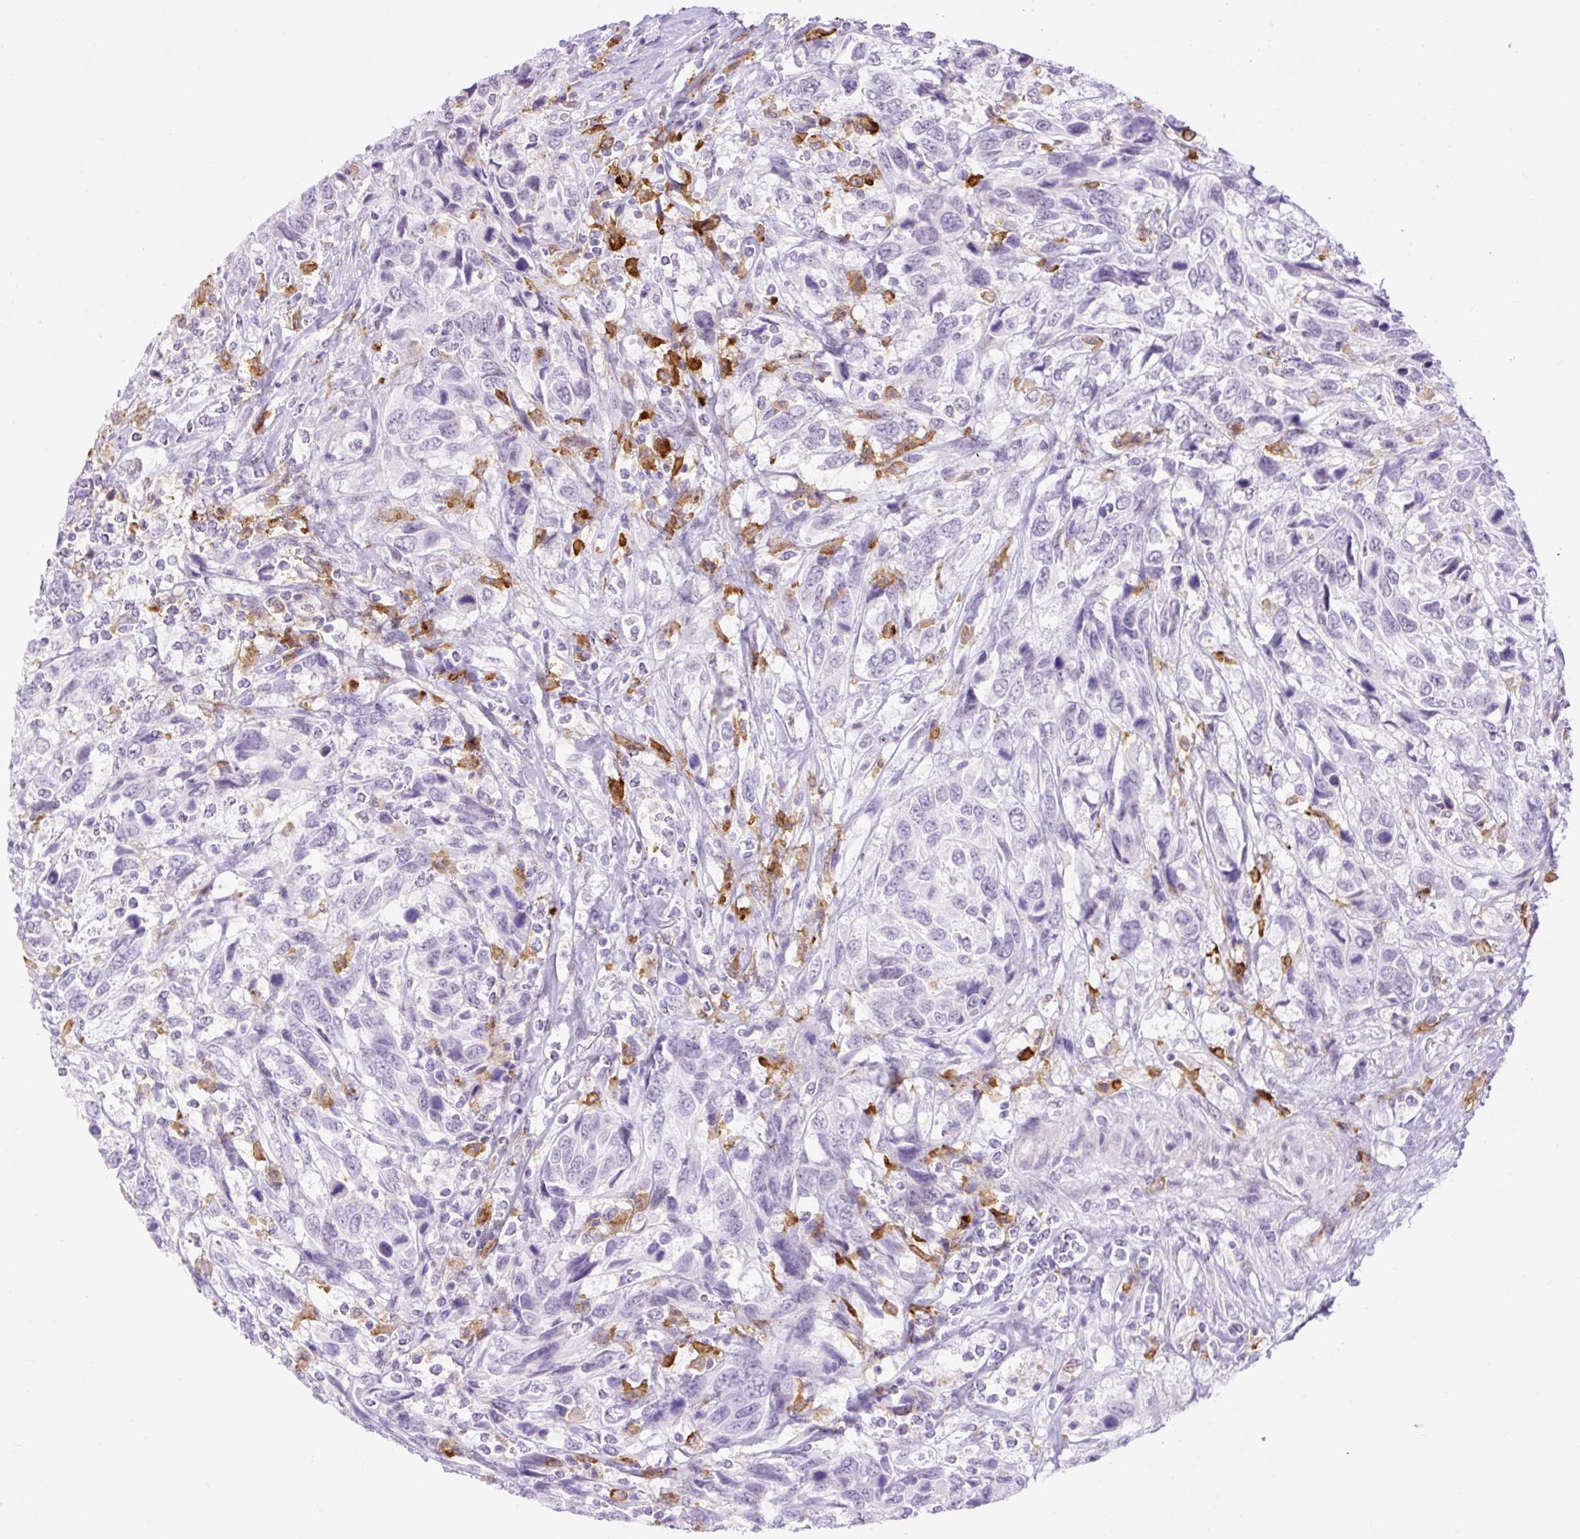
{"staining": {"intensity": "negative", "quantity": "none", "location": "none"}, "tissue": "urothelial cancer", "cell_type": "Tumor cells", "image_type": "cancer", "snomed": [{"axis": "morphology", "description": "Urothelial carcinoma, High grade"}, {"axis": "topography", "description": "Urinary bladder"}], "caption": "Immunohistochemical staining of high-grade urothelial carcinoma demonstrates no significant staining in tumor cells.", "gene": "SIGLEC1", "patient": {"sex": "female", "age": 70}}